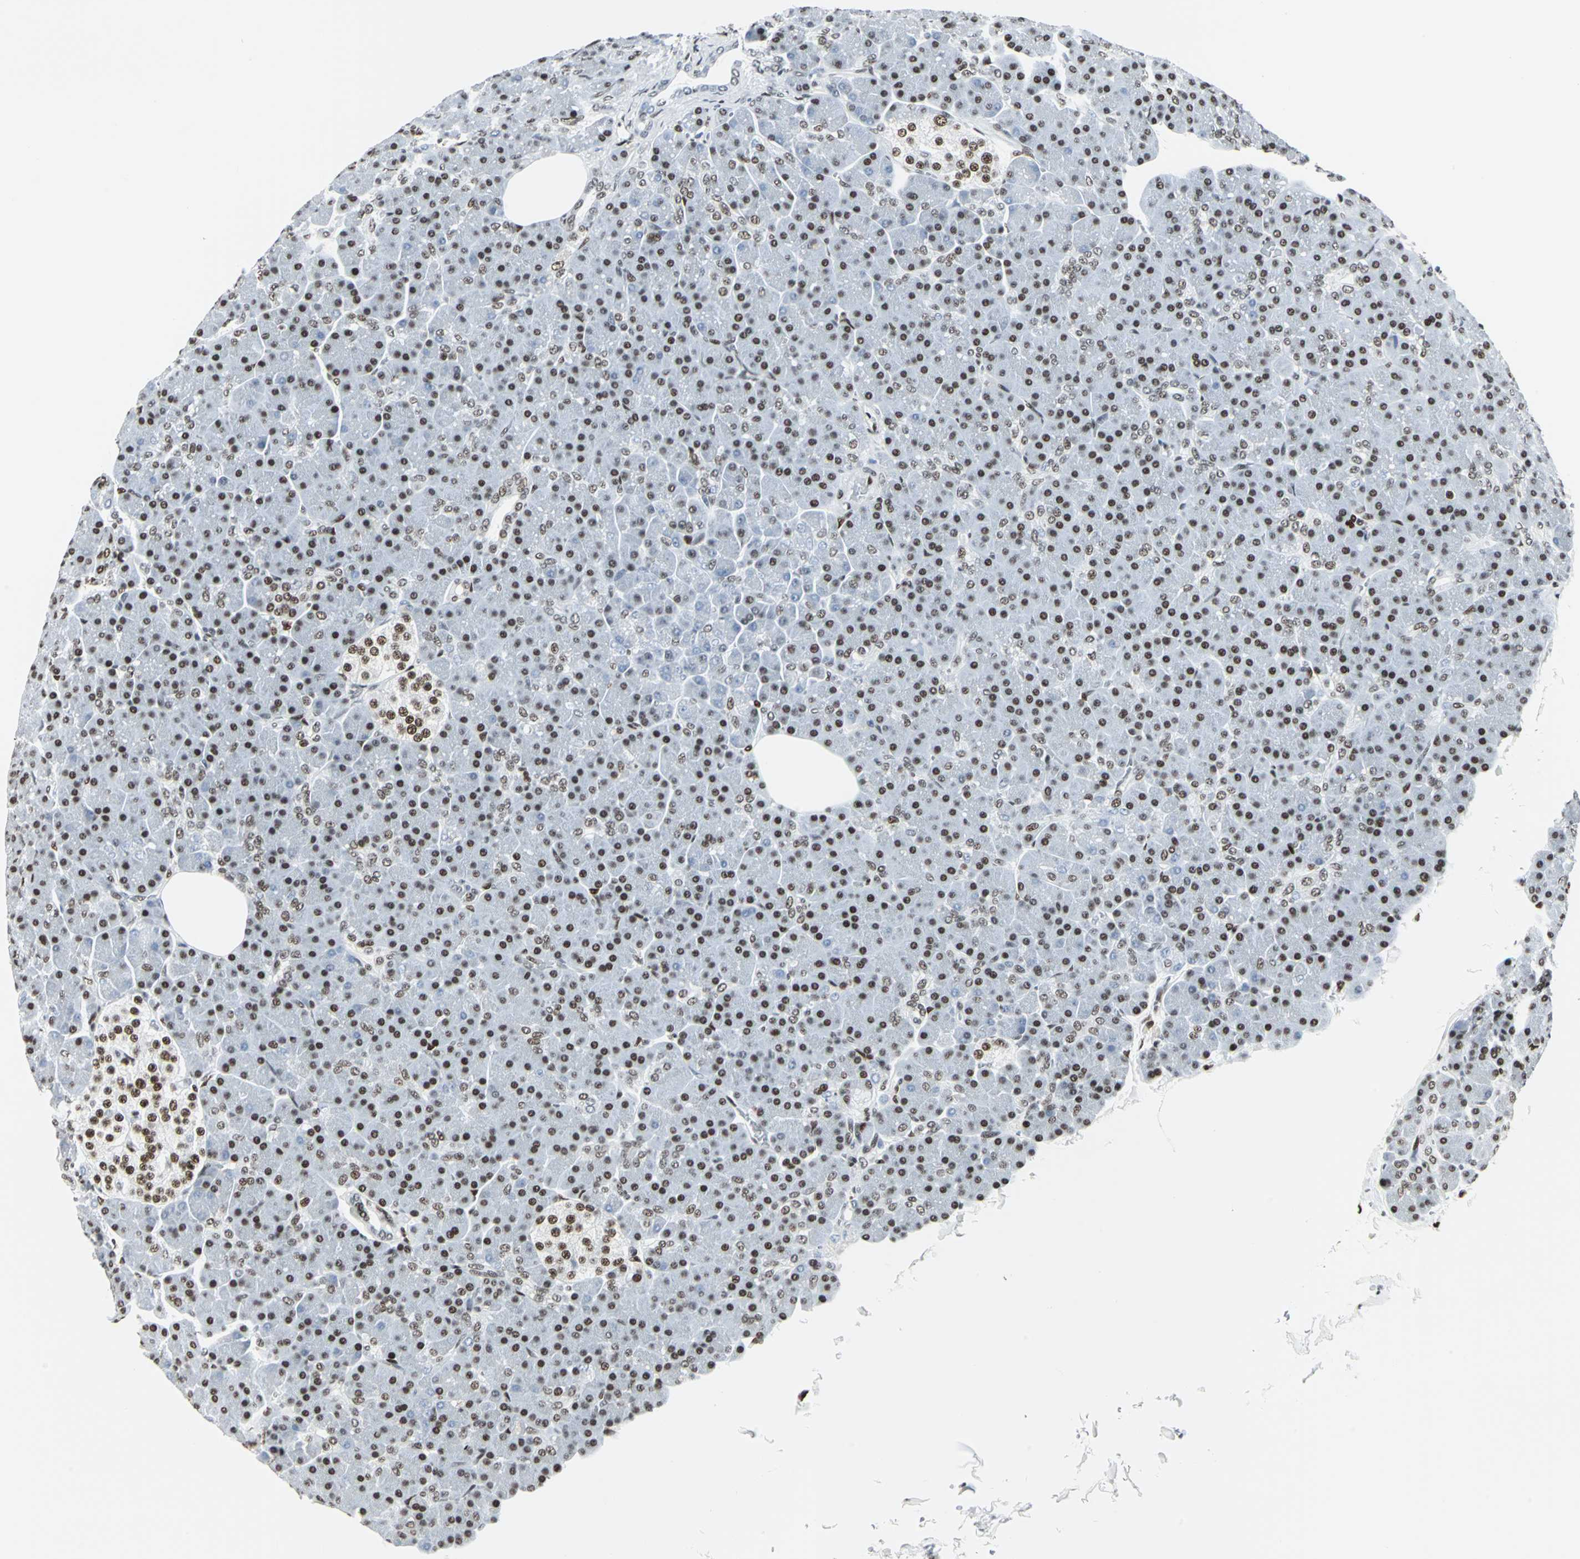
{"staining": {"intensity": "strong", "quantity": ">75%", "location": "nuclear"}, "tissue": "pancreas", "cell_type": "Exocrine glandular cells", "image_type": "normal", "snomed": [{"axis": "morphology", "description": "Normal tissue, NOS"}, {"axis": "topography", "description": "Pancreas"}], "caption": "Exocrine glandular cells show high levels of strong nuclear positivity in approximately >75% of cells in normal human pancreas.", "gene": "HDAC2", "patient": {"sex": "female", "age": 43}}